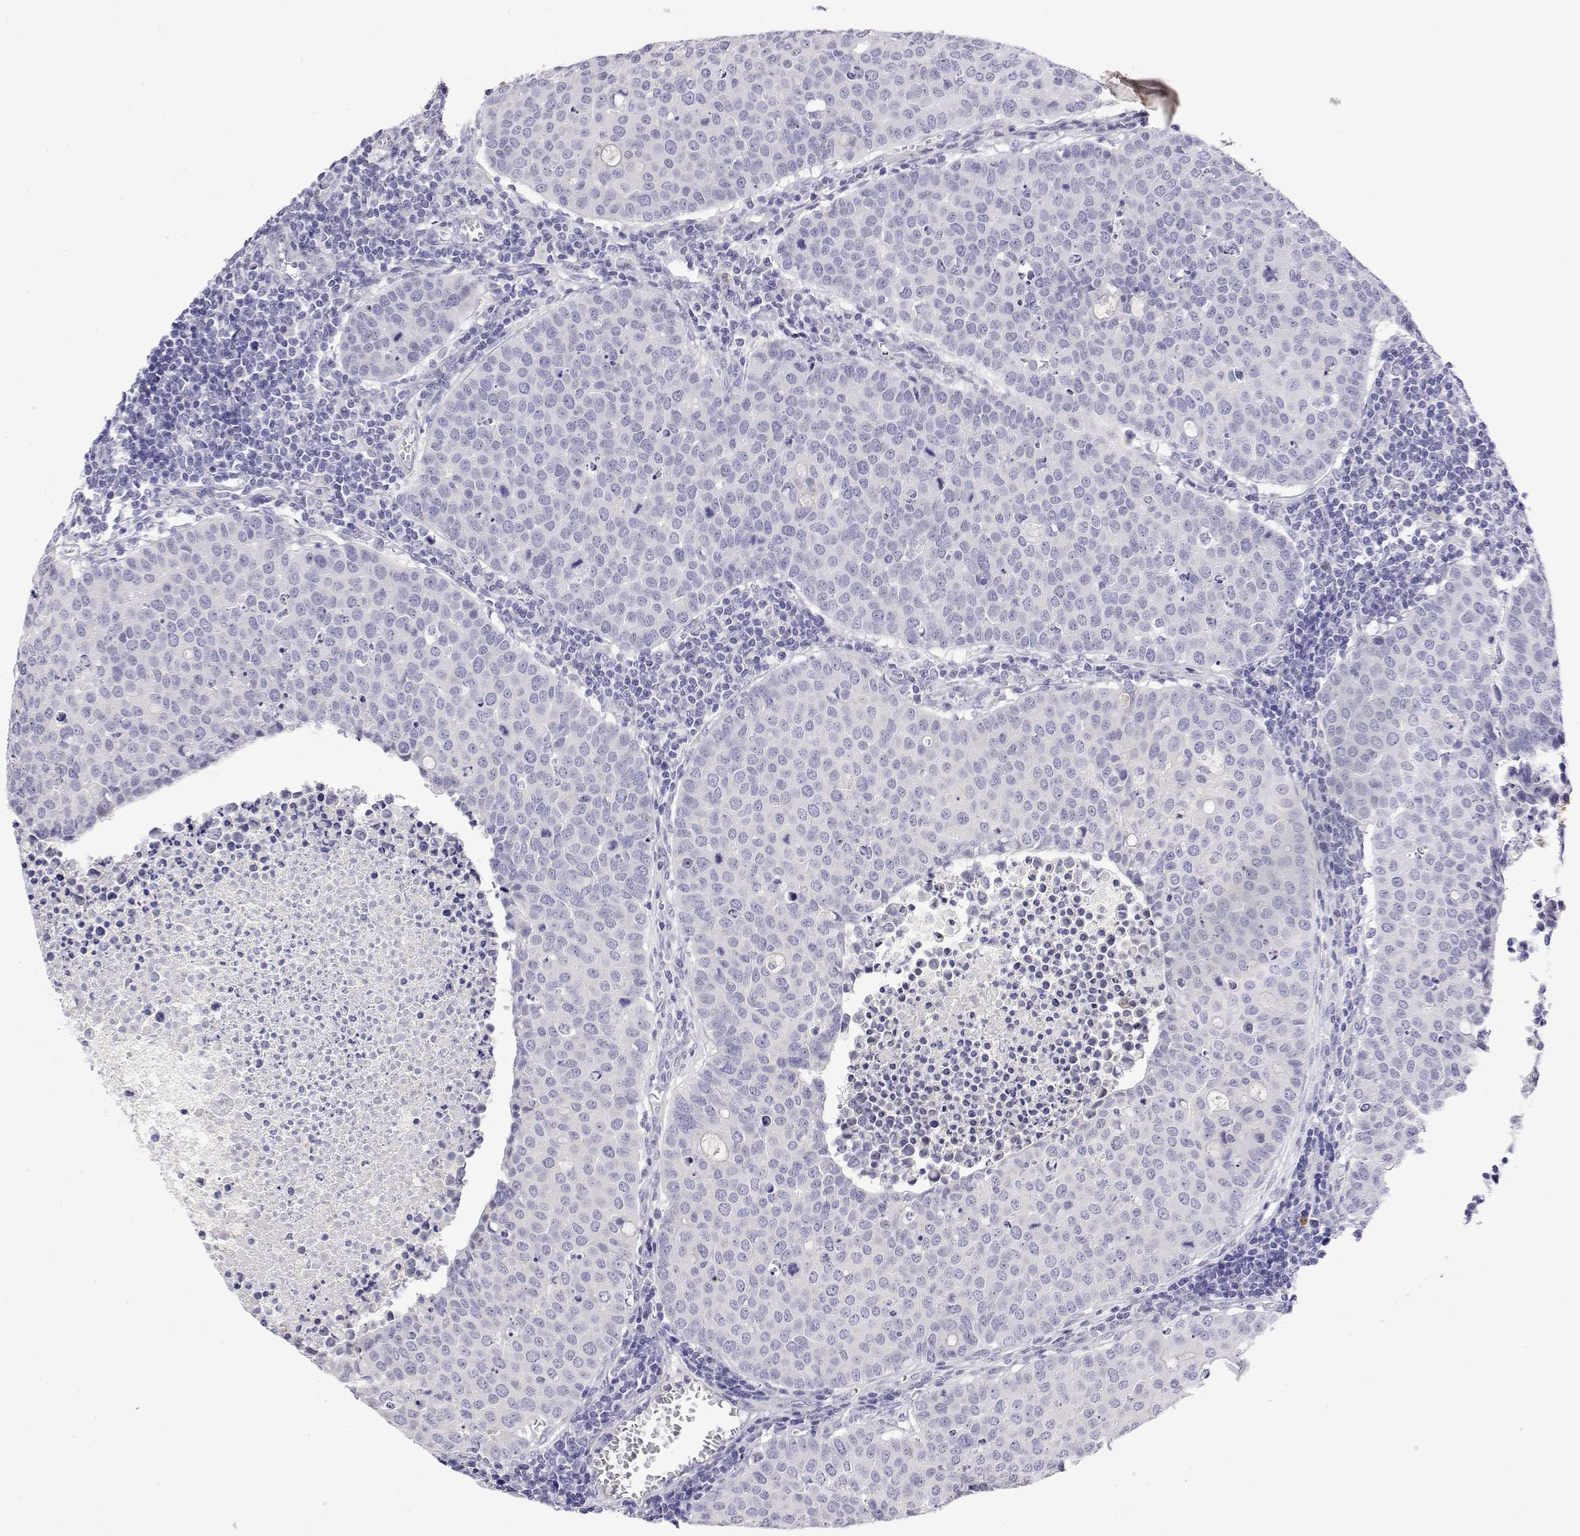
{"staining": {"intensity": "negative", "quantity": "none", "location": "none"}, "tissue": "carcinoid", "cell_type": "Tumor cells", "image_type": "cancer", "snomed": [{"axis": "morphology", "description": "Carcinoid, malignant, NOS"}, {"axis": "topography", "description": "Colon"}], "caption": "Immunohistochemistry (IHC) of carcinoid exhibits no positivity in tumor cells.", "gene": "LY6D", "patient": {"sex": "male", "age": 81}}